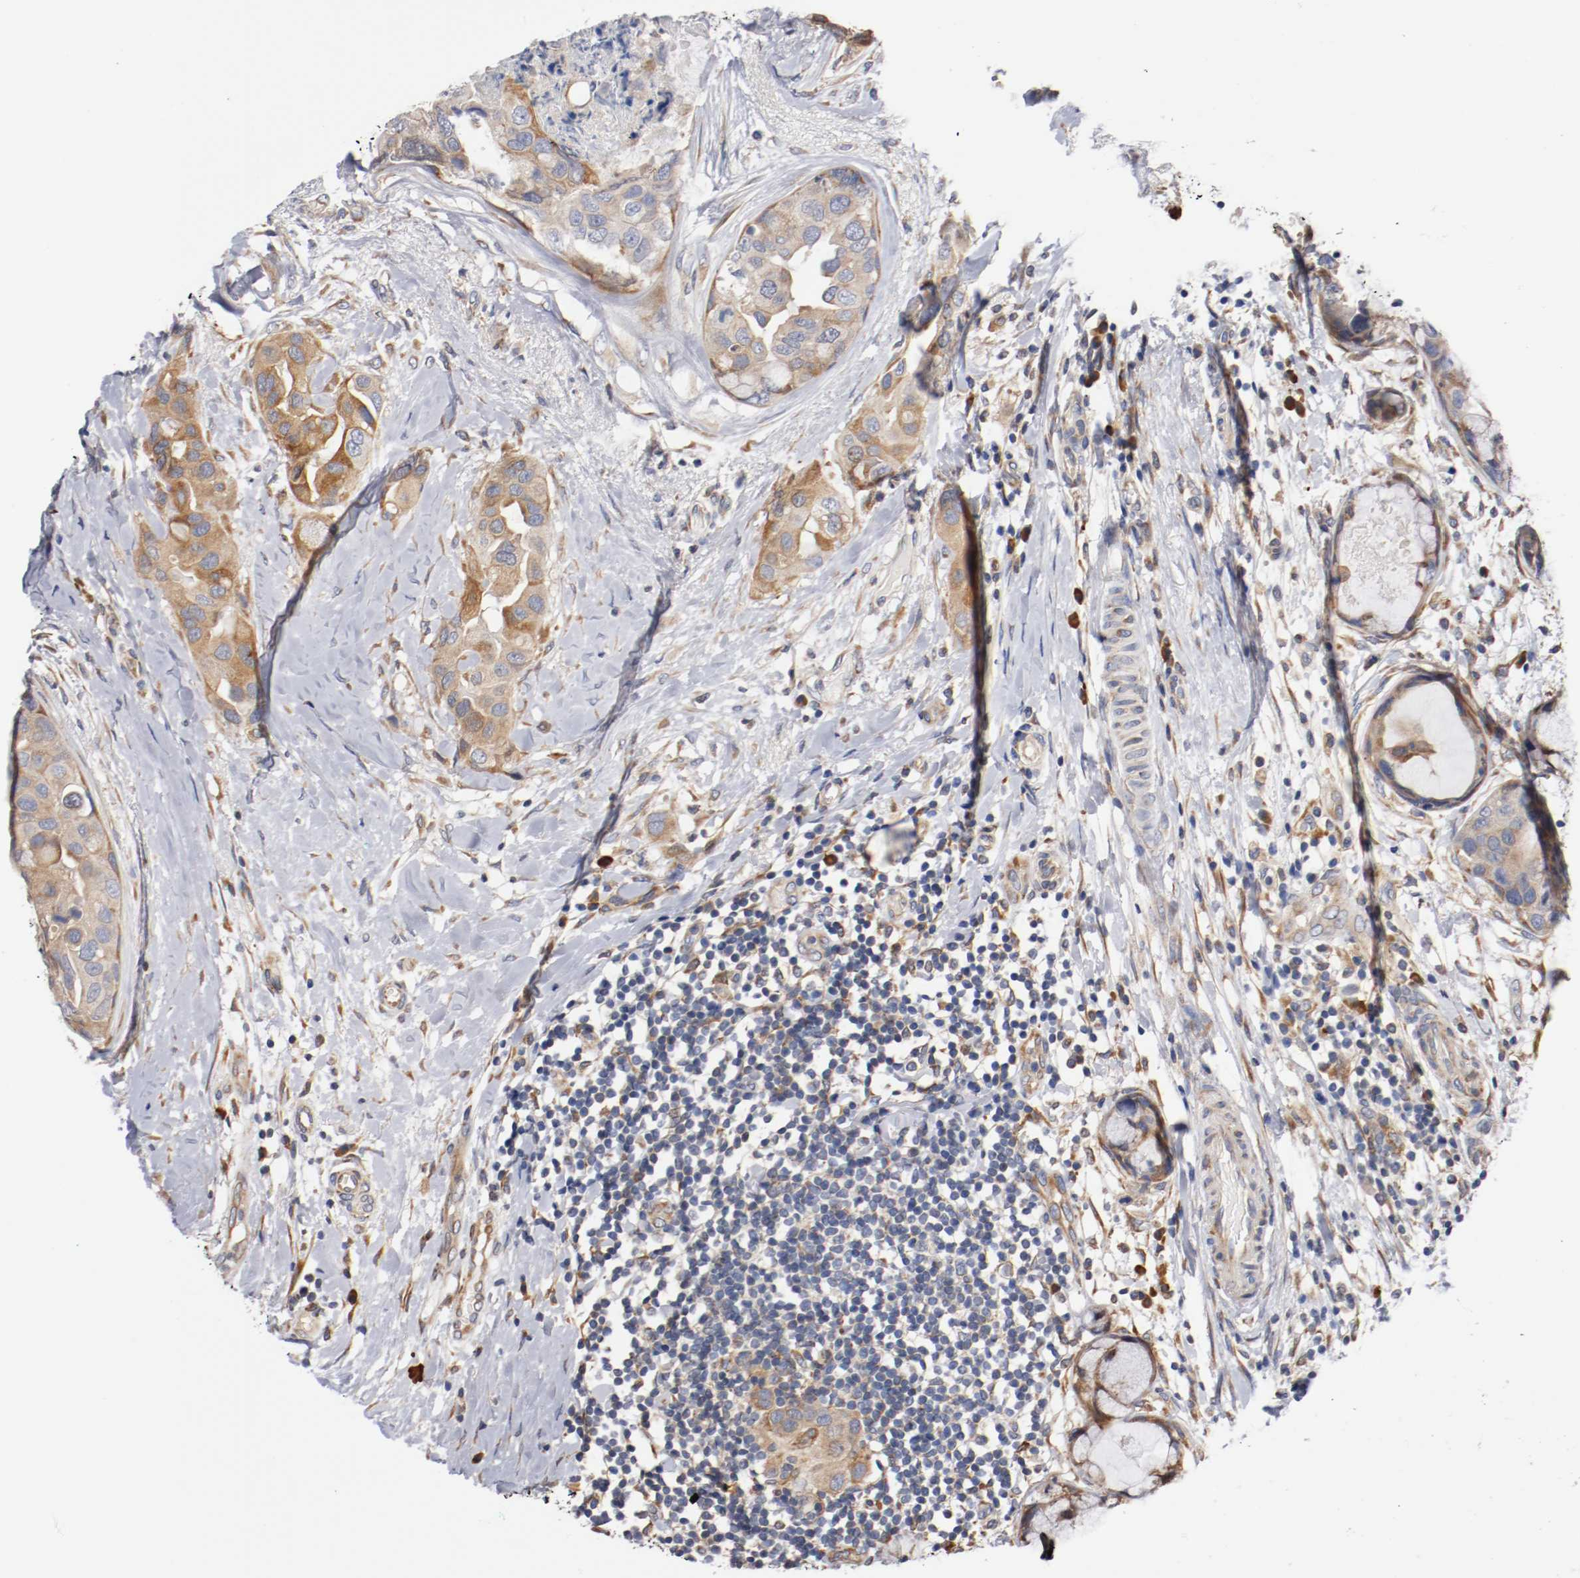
{"staining": {"intensity": "moderate", "quantity": ">75%", "location": "cytoplasmic/membranous"}, "tissue": "breast cancer", "cell_type": "Tumor cells", "image_type": "cancer", "snomed": [{"axis": "morphology", "description": "Duct carcinoma"}, {"axis": "topography", "description": "Breast"}], "caption": "Moderate cytoplasmic/membranous expression is seen in approximately >75% of tumor cells in breast cancer (invasive ductal carcinoma).", "gene": "TNFSF13", "patient": {"sex": "female", "age": 40}}